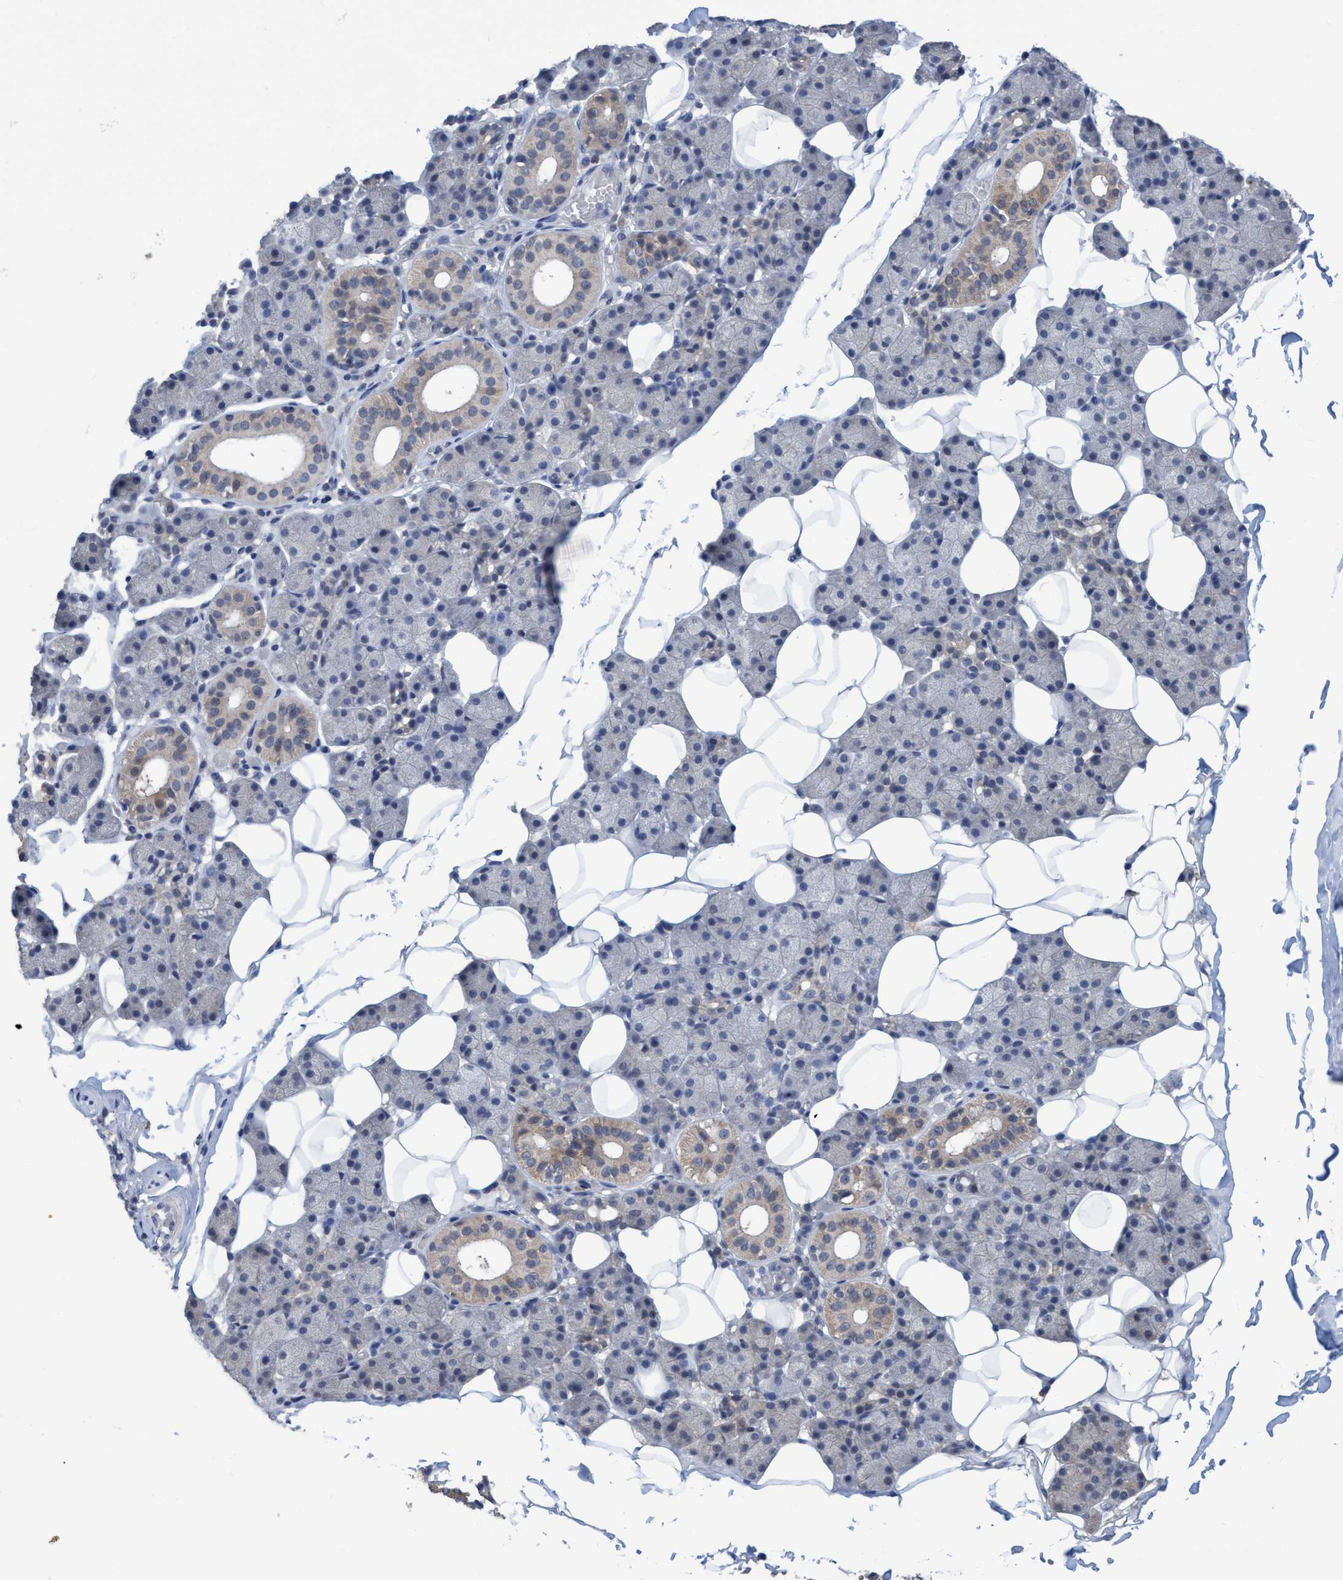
{"staining": {"intensity": "weak", "quantity": "<25%", "location": "cytoplasmic/membranous"}, "tissue": "salivary gland", "cell_type": "Glandular cells", "image_type": "normal", "snomed": [{"axis": "morphology", "description": "Normal tissue, NOS"}, {"axis": "topography", "description": "Salivary gland"}], "caption": "High power microscopy micrograph of an immunohistochemistry (IHC) micrograph of benign salivary gland, revealing no significant expression in glandular cells. (DAB immunohistochemistry (IHC), high magnification).", "gene": "GLOD4", "patient": {"sex": "female", "age": 33}}